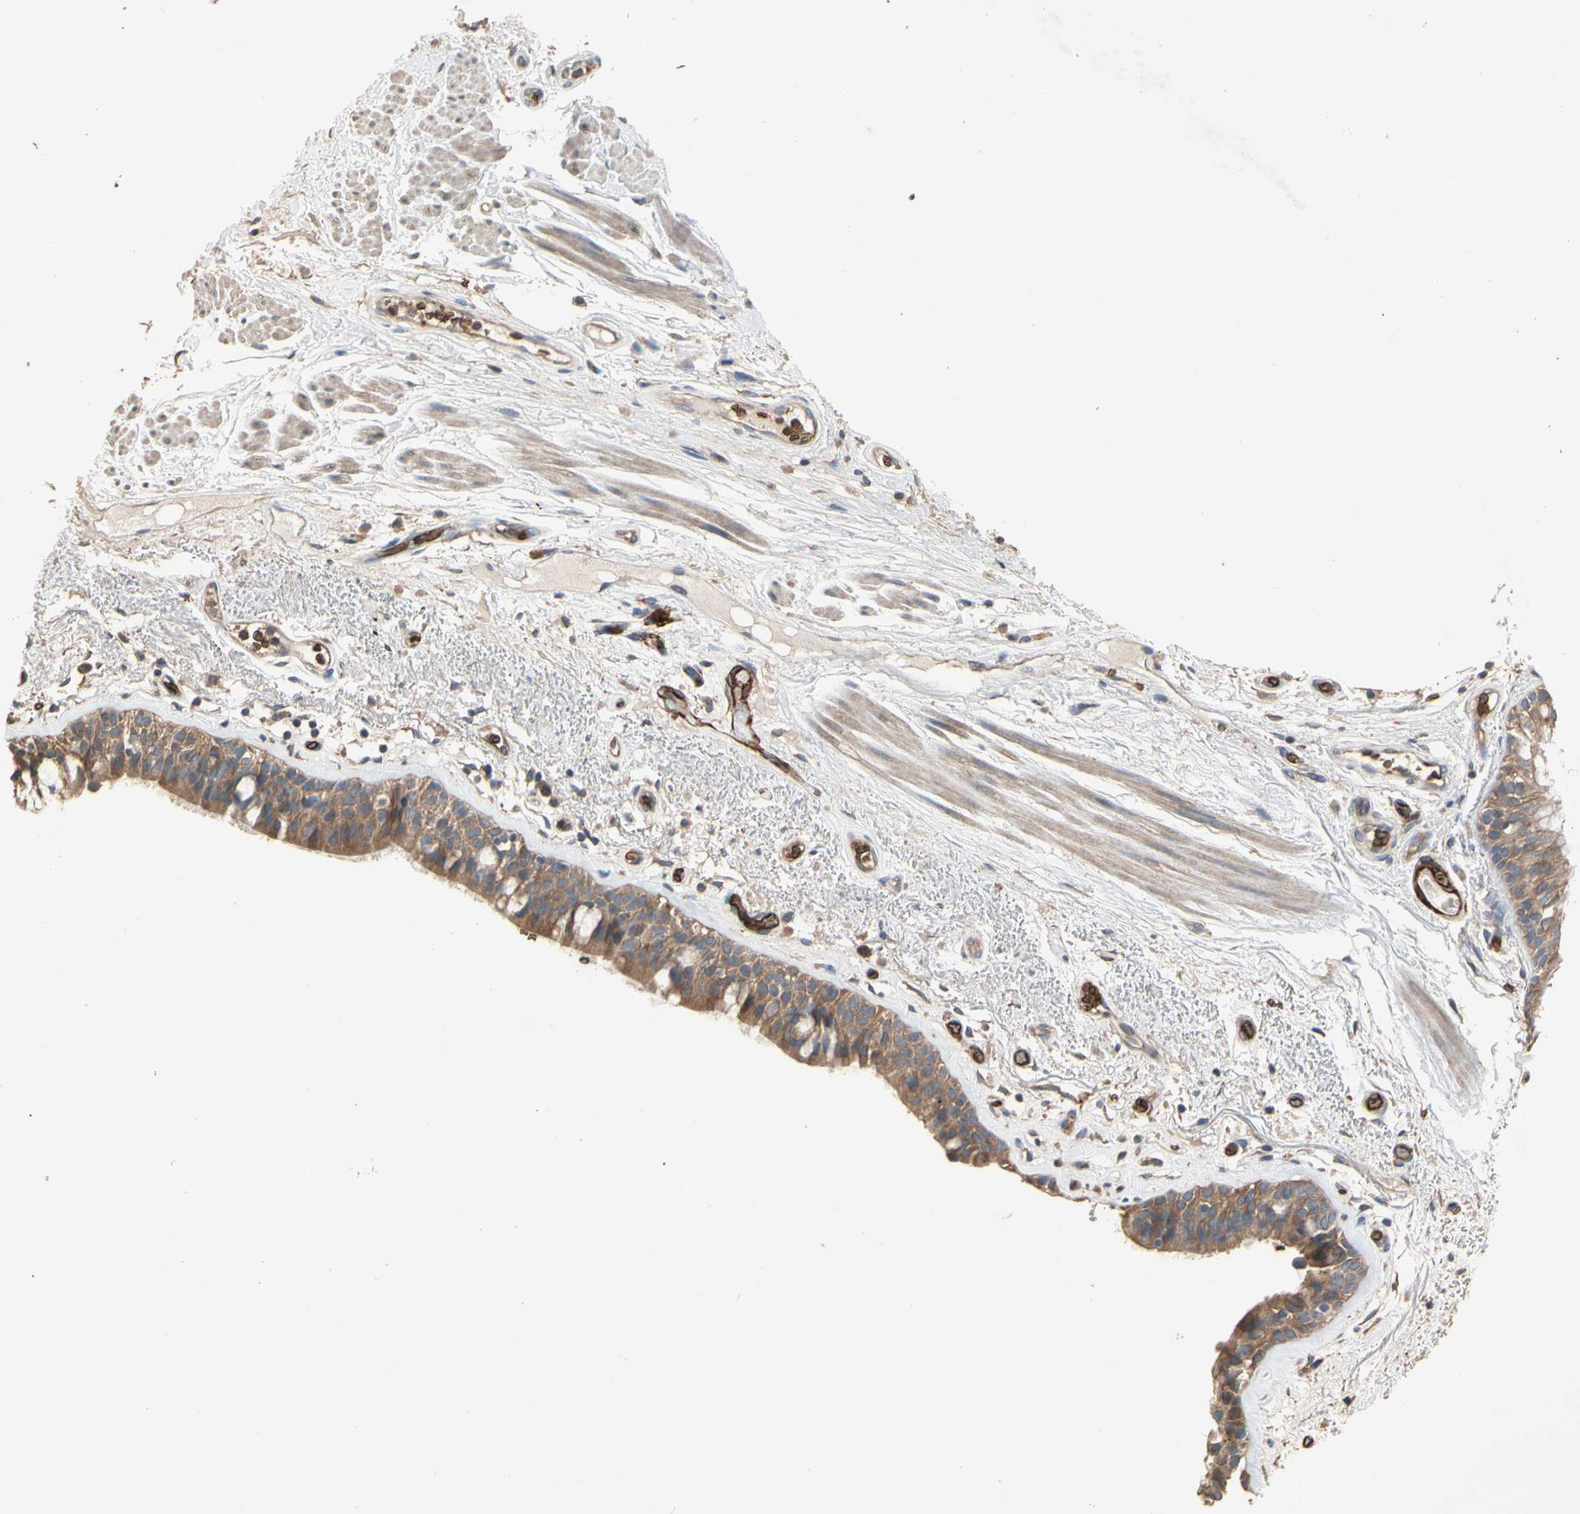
{"staining": {"intensity": "strong", "quantity": ">75%", "location": "cytoplasmic/membranous"}, "tissue": "bronchus", "cell_type": "Respiratory epithelial cells", "image_type": "normal", "snomed": [{"axis": "morphology", "description": "Normal tissue, NOS"}, {"axis": "topography", "description": "Bronchus"}], "caption": "Normal bronchus shows strong cytoplasmic/membranous staining in about >75% of respiratory epithelial cells.", "gene": "RIOK2", "patient": {"sex": "male", "age": 66}}